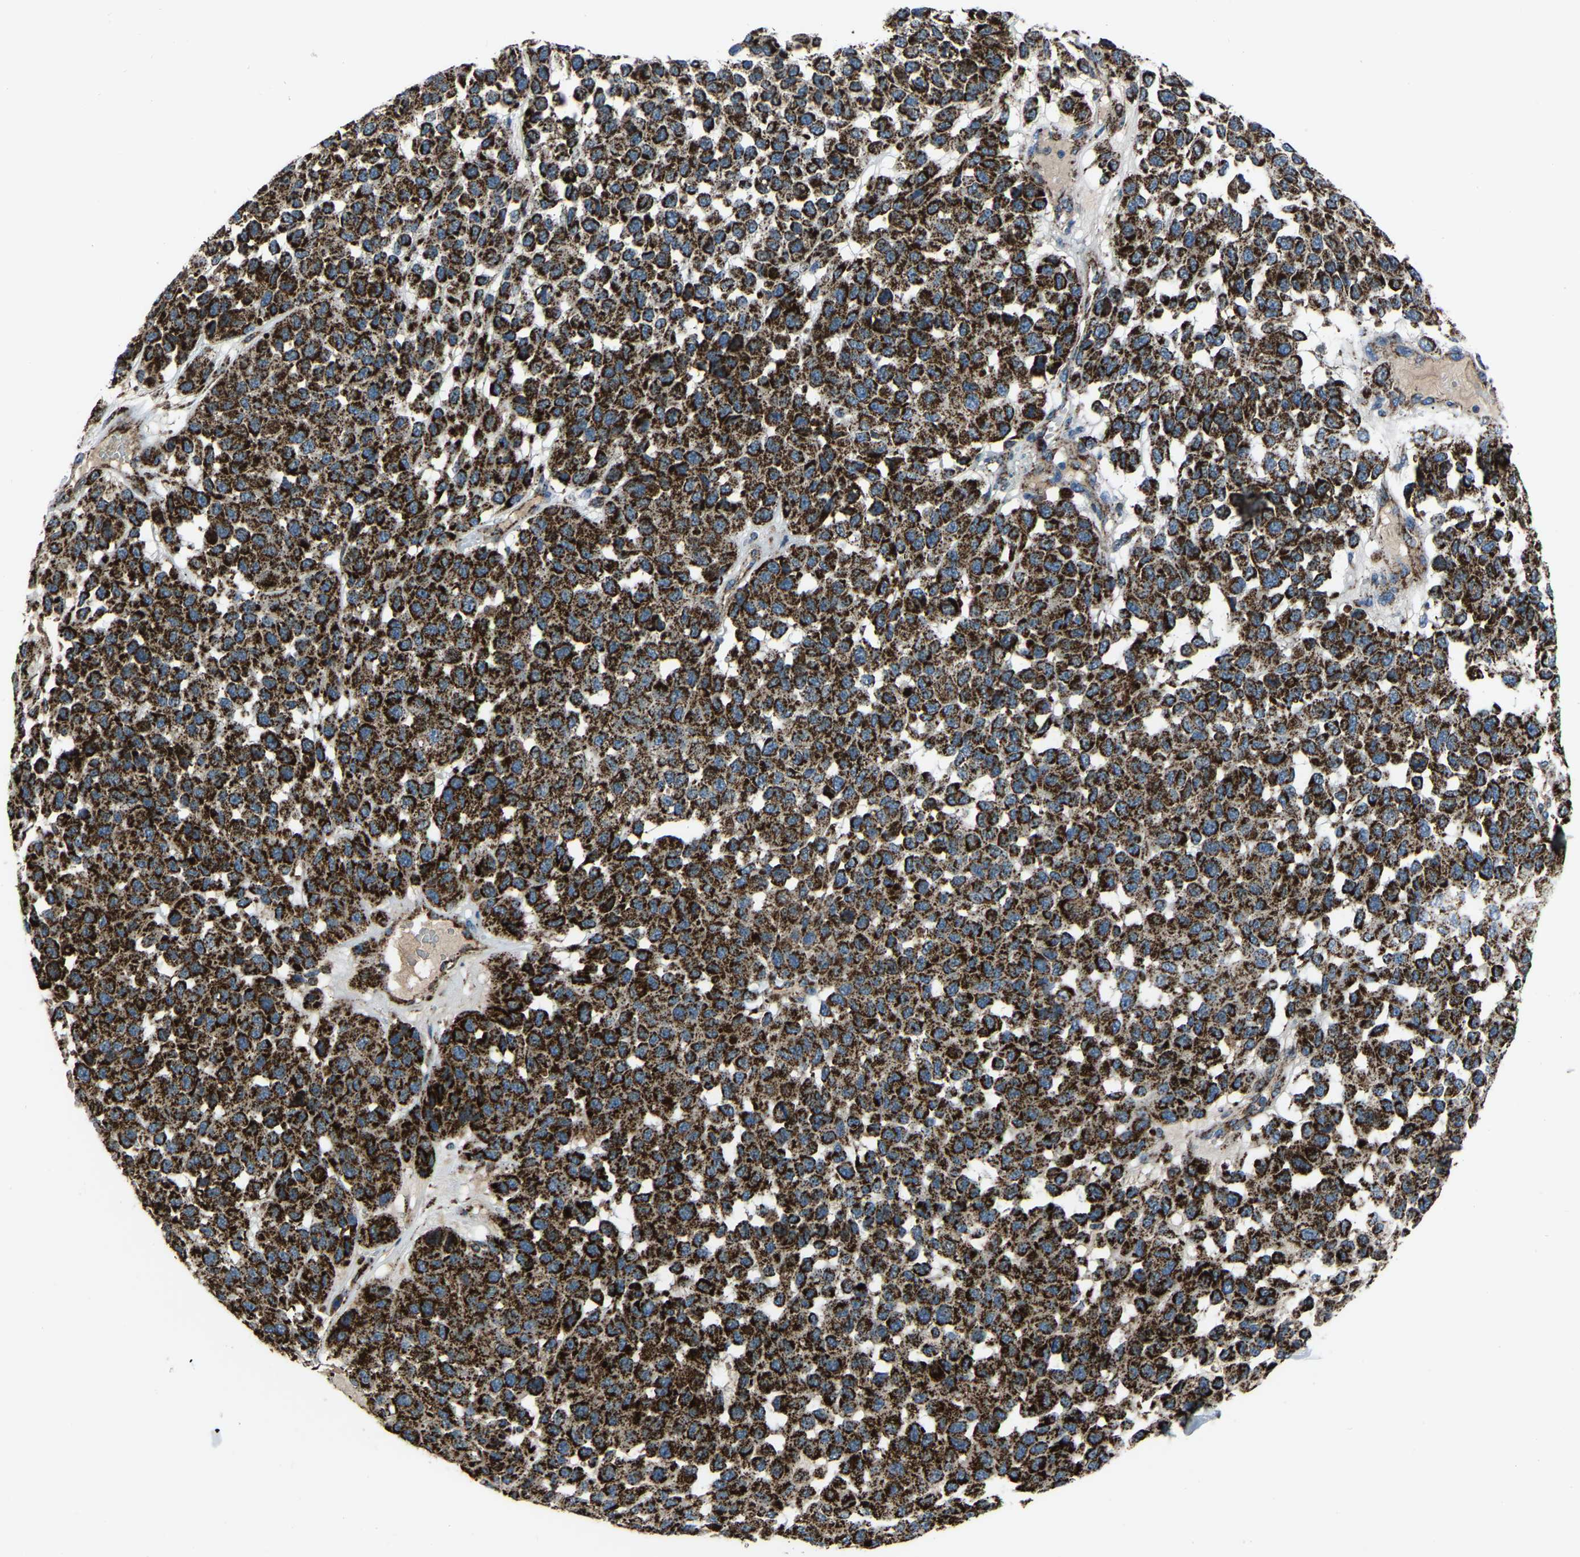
{"staining": {"intensity": "strong", "quantity": ">75%", "location": "cytoplasmic/membranous"}, "tissue": "melanoma", "cell_type": "Tumor cells", "image_type": "cancer", "snomed": [{"axis": "morphology", "description": "Malignant melanoma, NOS"}, {"axis": "topography", "description": "Skin"}], "caption": "DAB immunohistochemical staining of human melanoma shows strong cytoplasmic/membranous protein expression in approximately >75% of tumor cells. (Stains: DAB in brown, nuclei in blue, Microscopy: brightfield microscopy at high magnification).", "gene": "AKR1A1", "patient": {"sex": "male", "age": 62}}